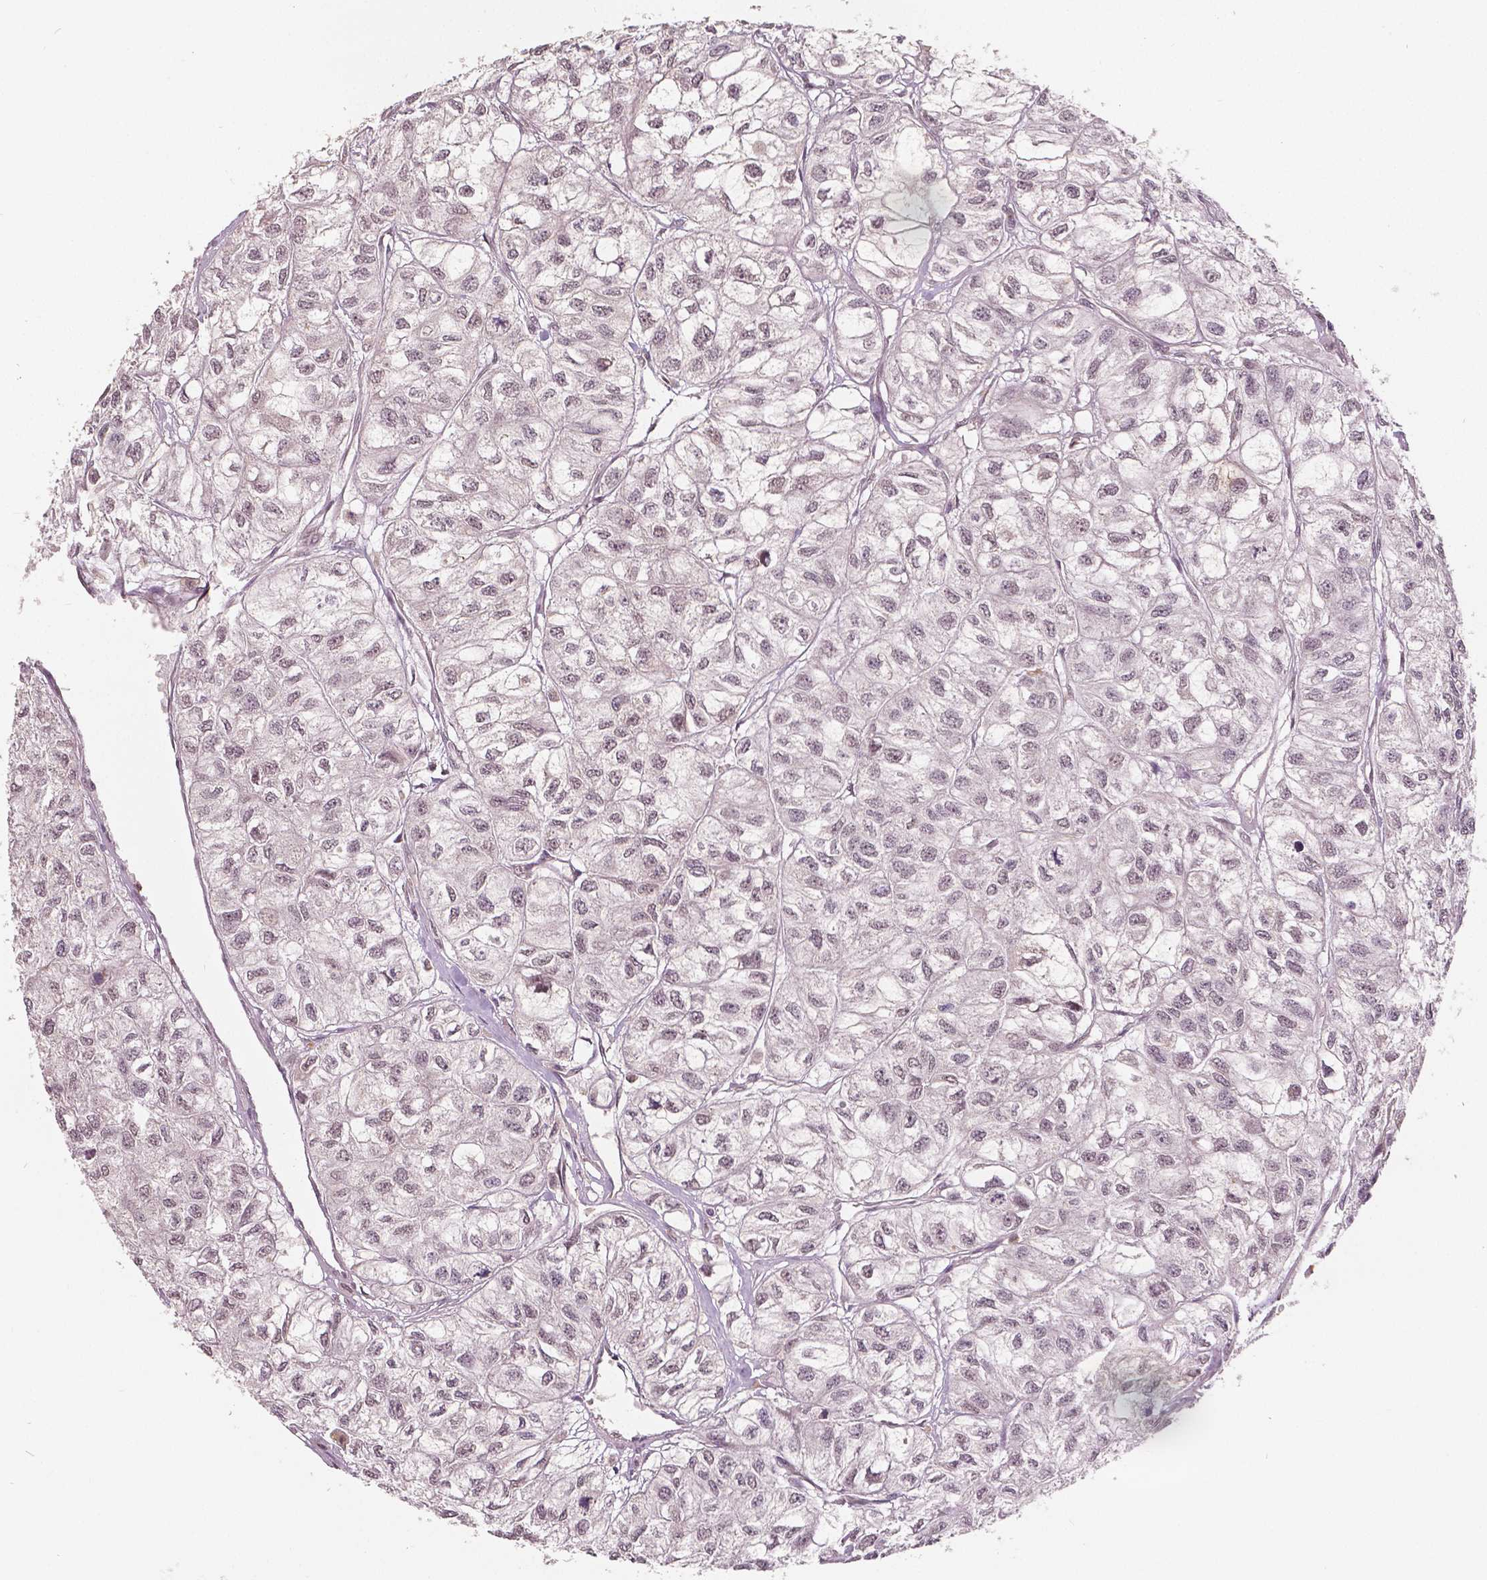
{"staining": {"intensity": "negative", "quantity": "none", "location": "none"}, "tissue": "renal cancer", "cell_type": "Tumor cells", "image_type": "cancer", "snomed": [{"axis": "morphology", "description": "Adenocarcinoma, NOS"}, {"axis": "topography", "description": "Kidney"}], "caption": "Renal adenocarcinoma stained for a protein using immunohistochemistry shows no positivity tumor cells.", "gene": "HMBOX1", "patient": {"sex": "male", "age": 56}}